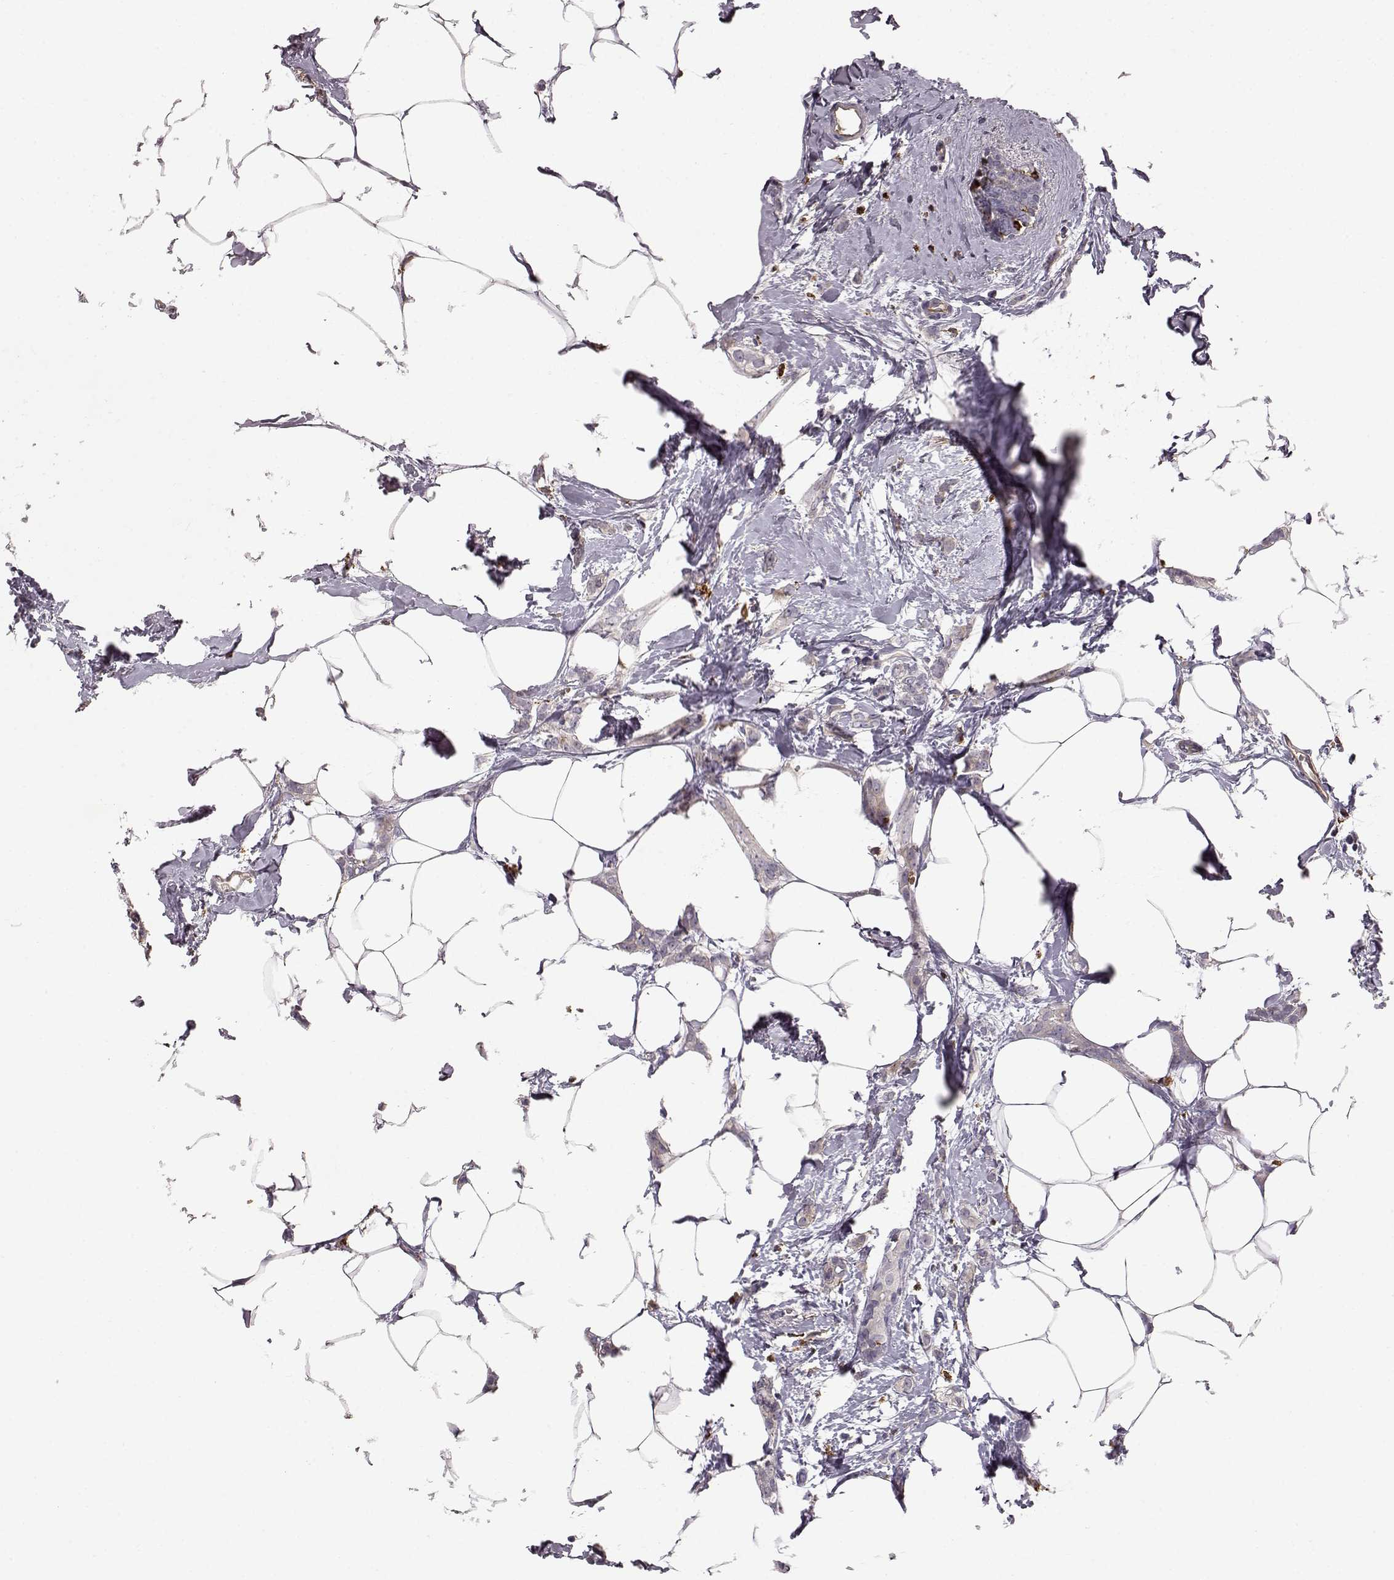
{"staining": {"intensity": "negative", "quantity": "none", "location": "none"}, "tissue": "breast cancer", "cell_type": "Tumor cells", "image_type": "cancer", "snomed": [{"axis": "morphology", "description": "Duct carcinoma"}, {"axis": "topography", "description": "Breast"}], "caption": "A high-resolution histopathology image shows immunohistochemistry staining of breast cancer (invasive ductal carcinoma), which shows no significant expression in tumor cells. The staining is performed using DAB (3,3'-diaminobenzidine) brown chromogen with nuclei counter-stained in using hematoxylin.", "gene": "CCNF", "patient": {"sex": "female", "age": 40}}